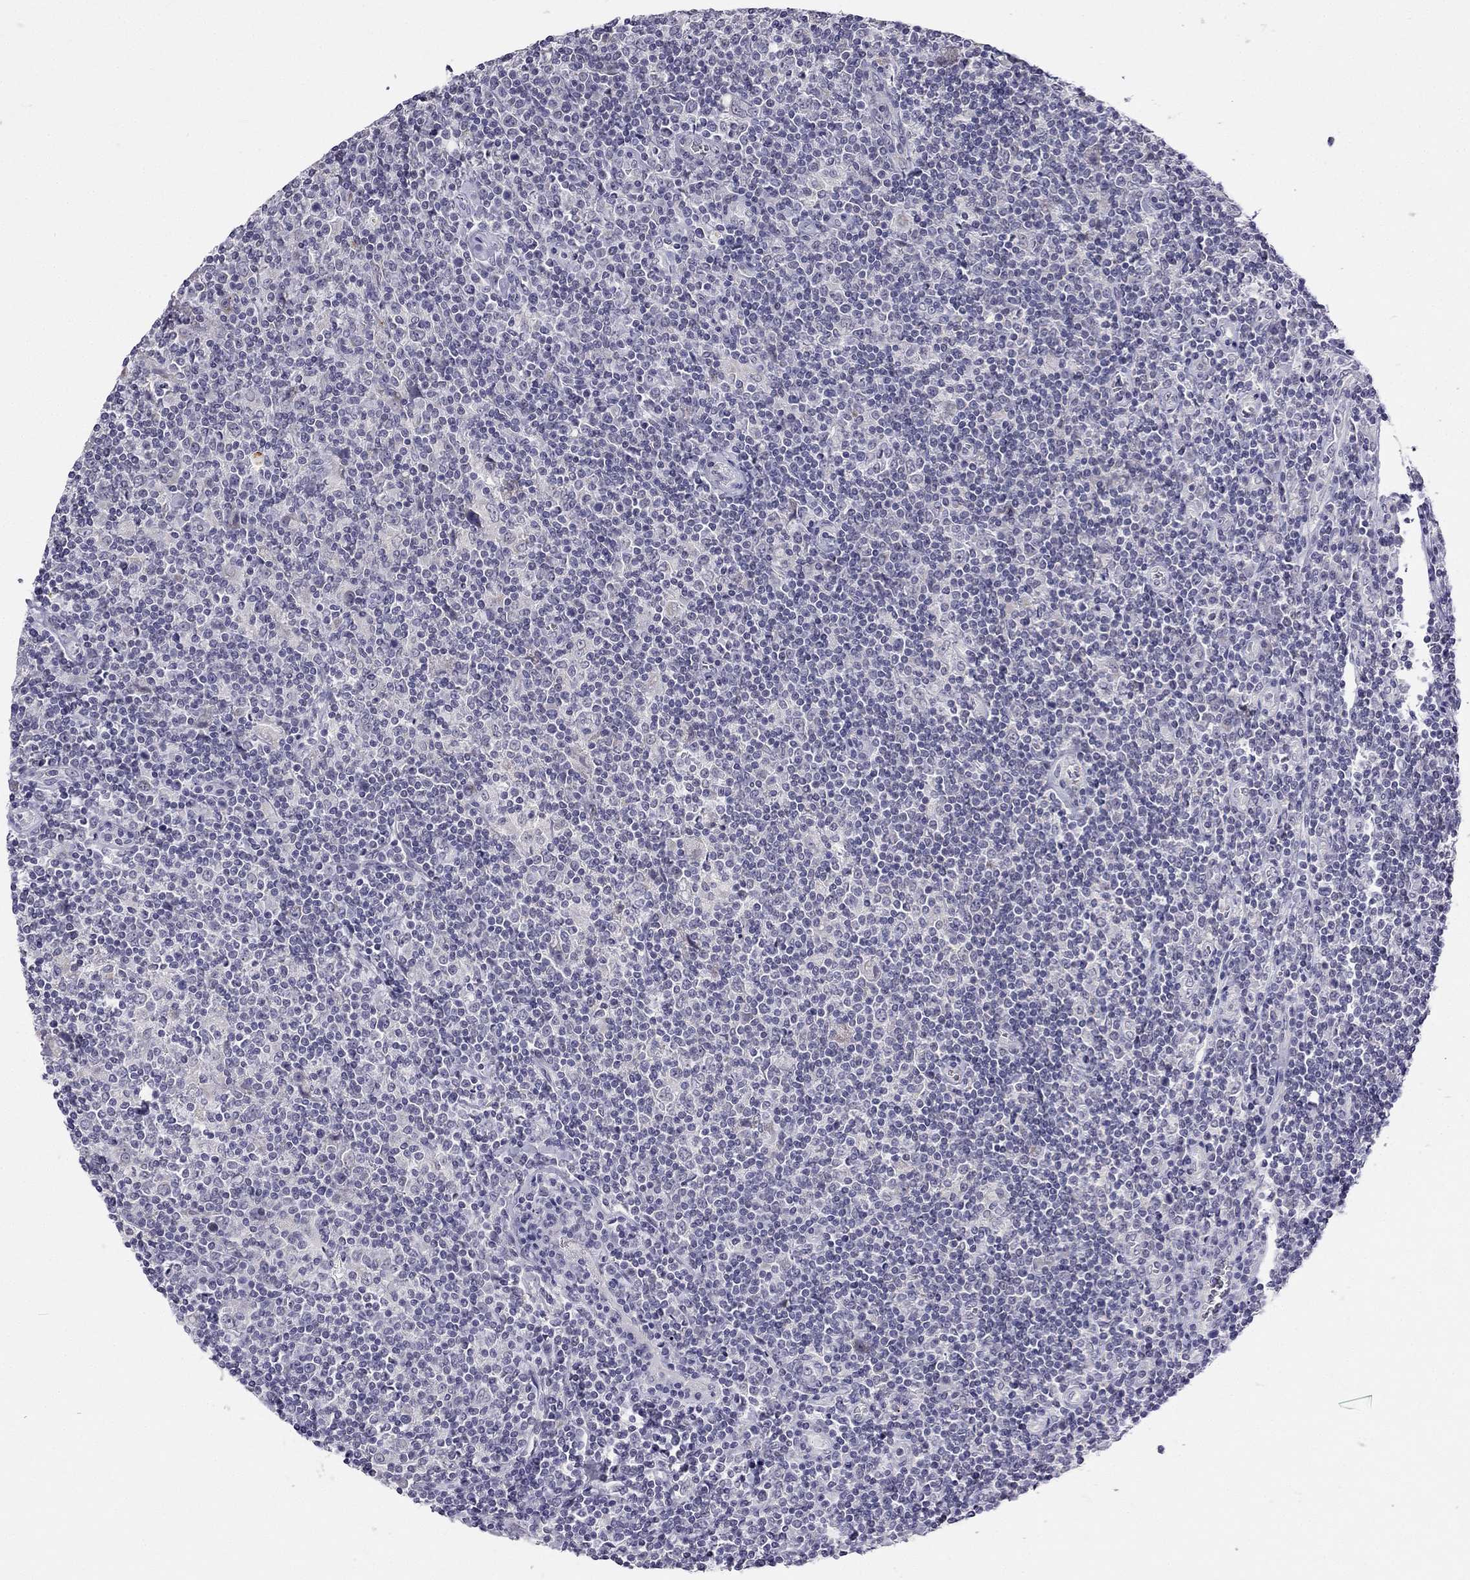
{"staining": {"intensity": "negative", "quantity": "none", "location": "none"}, "tissue": "lymphoma", "cell_type": "Tumor cells", "image_type": "cancer", "snomed": [{"axis": "morphology", "description": "Hodgkin's disease, NOS"}, {"axis": "topography", "description": "Lymph node"}], "caption": "Histopathology image shows no protein expression in tumor cells of Hodgkin's disease tissue.", "gene": "C5orf49", "patient": {"sex": "male", "age": 40}}